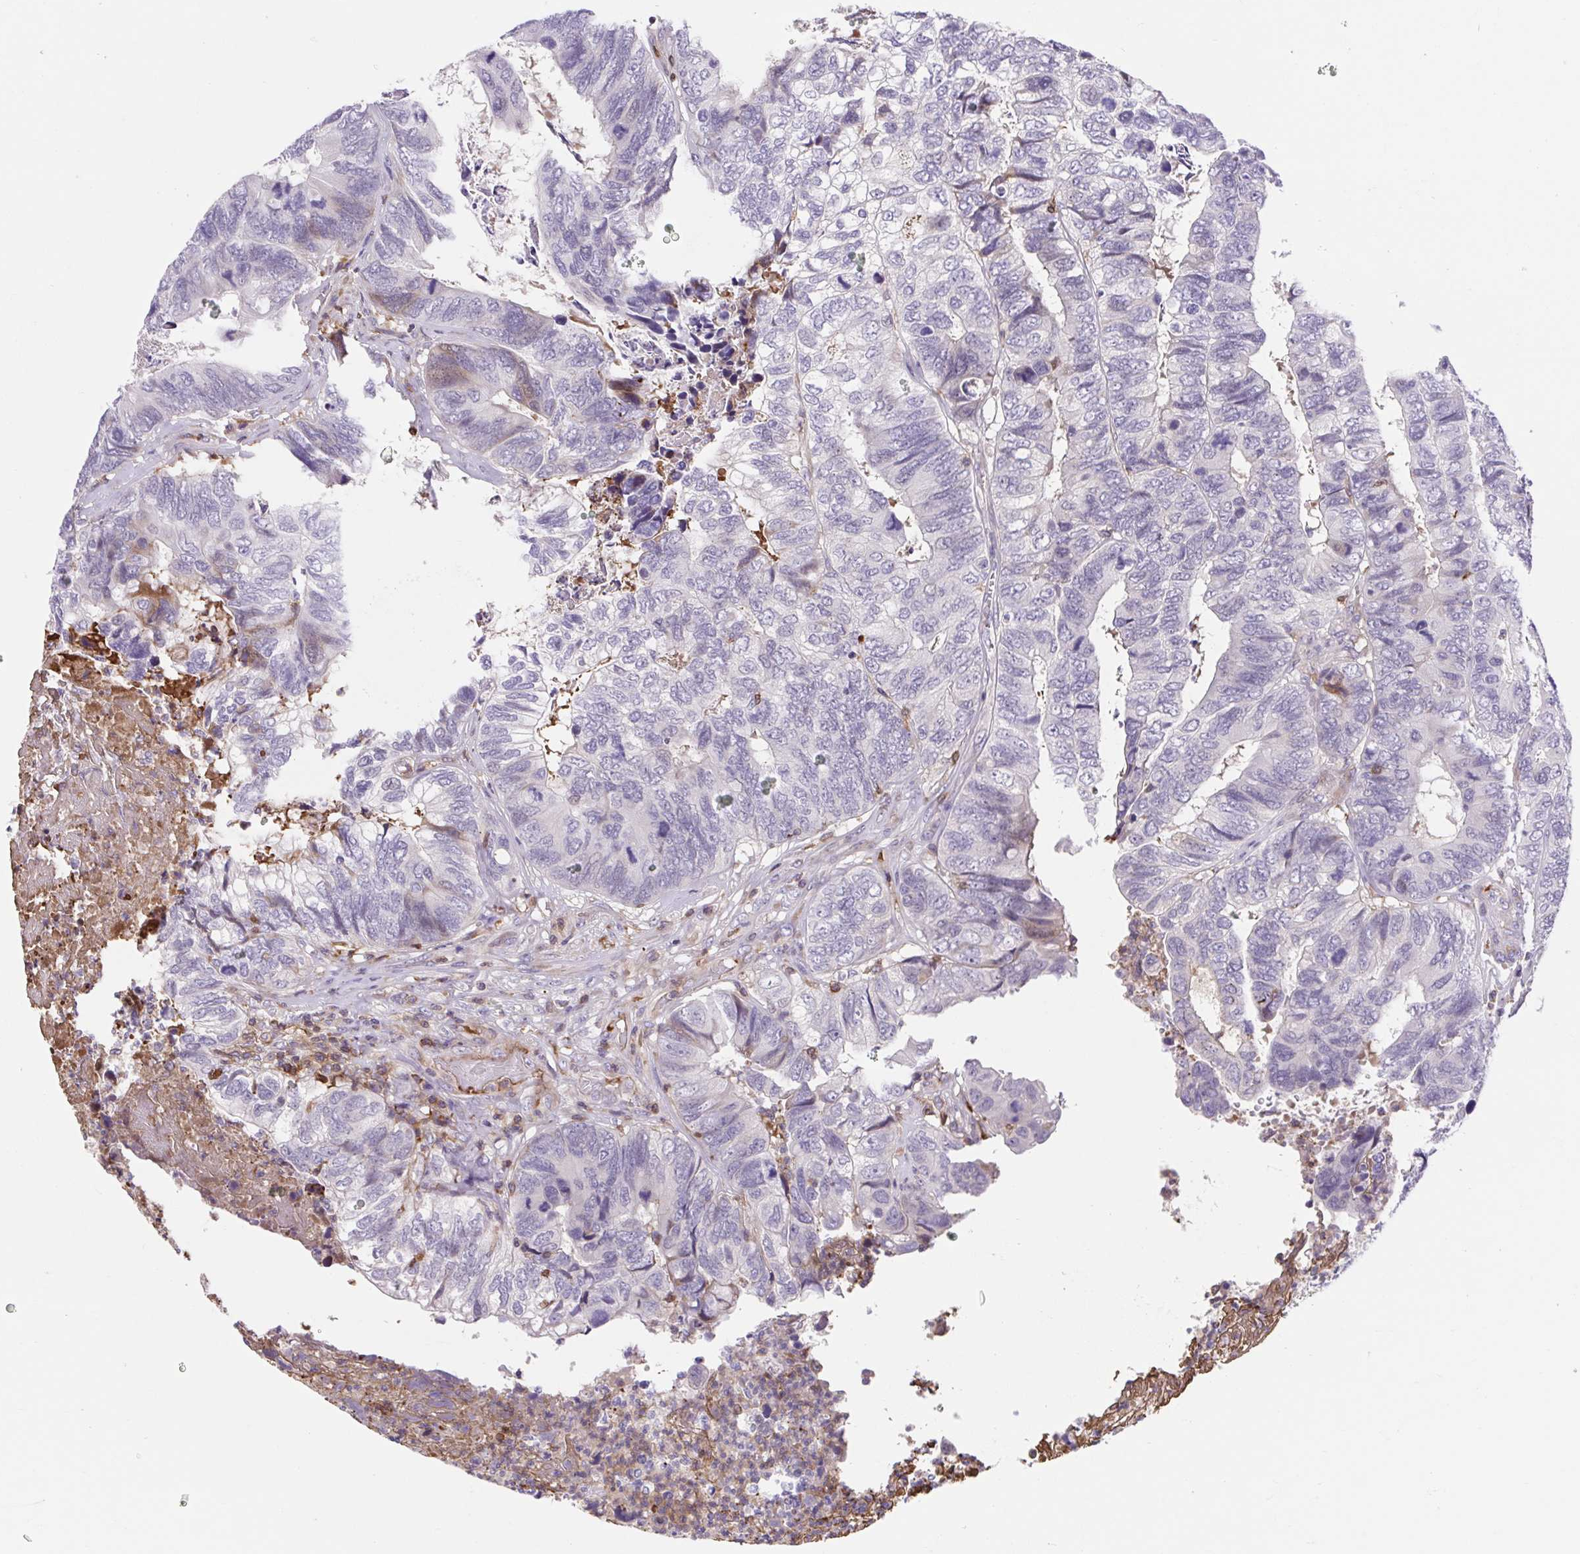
{"staining": {"intensity": "negative", "quantity": "none", "location": "none"}, "tissue": "colorectal cancer", "cell_type": "Tumor cells", "image_type": "cancer", "snomed": [{"axis": "morphology", "description": "Adenocarcinoma, NOS"}, {"axis": "topography", "description": "Colon"}], "caption": "The IHC image has no significant positivity in tumor cells of adenocarcinoma (colorectal) tissue.", "gene": "TPRG1", "patient": {"sex": "female", "age": 67}}